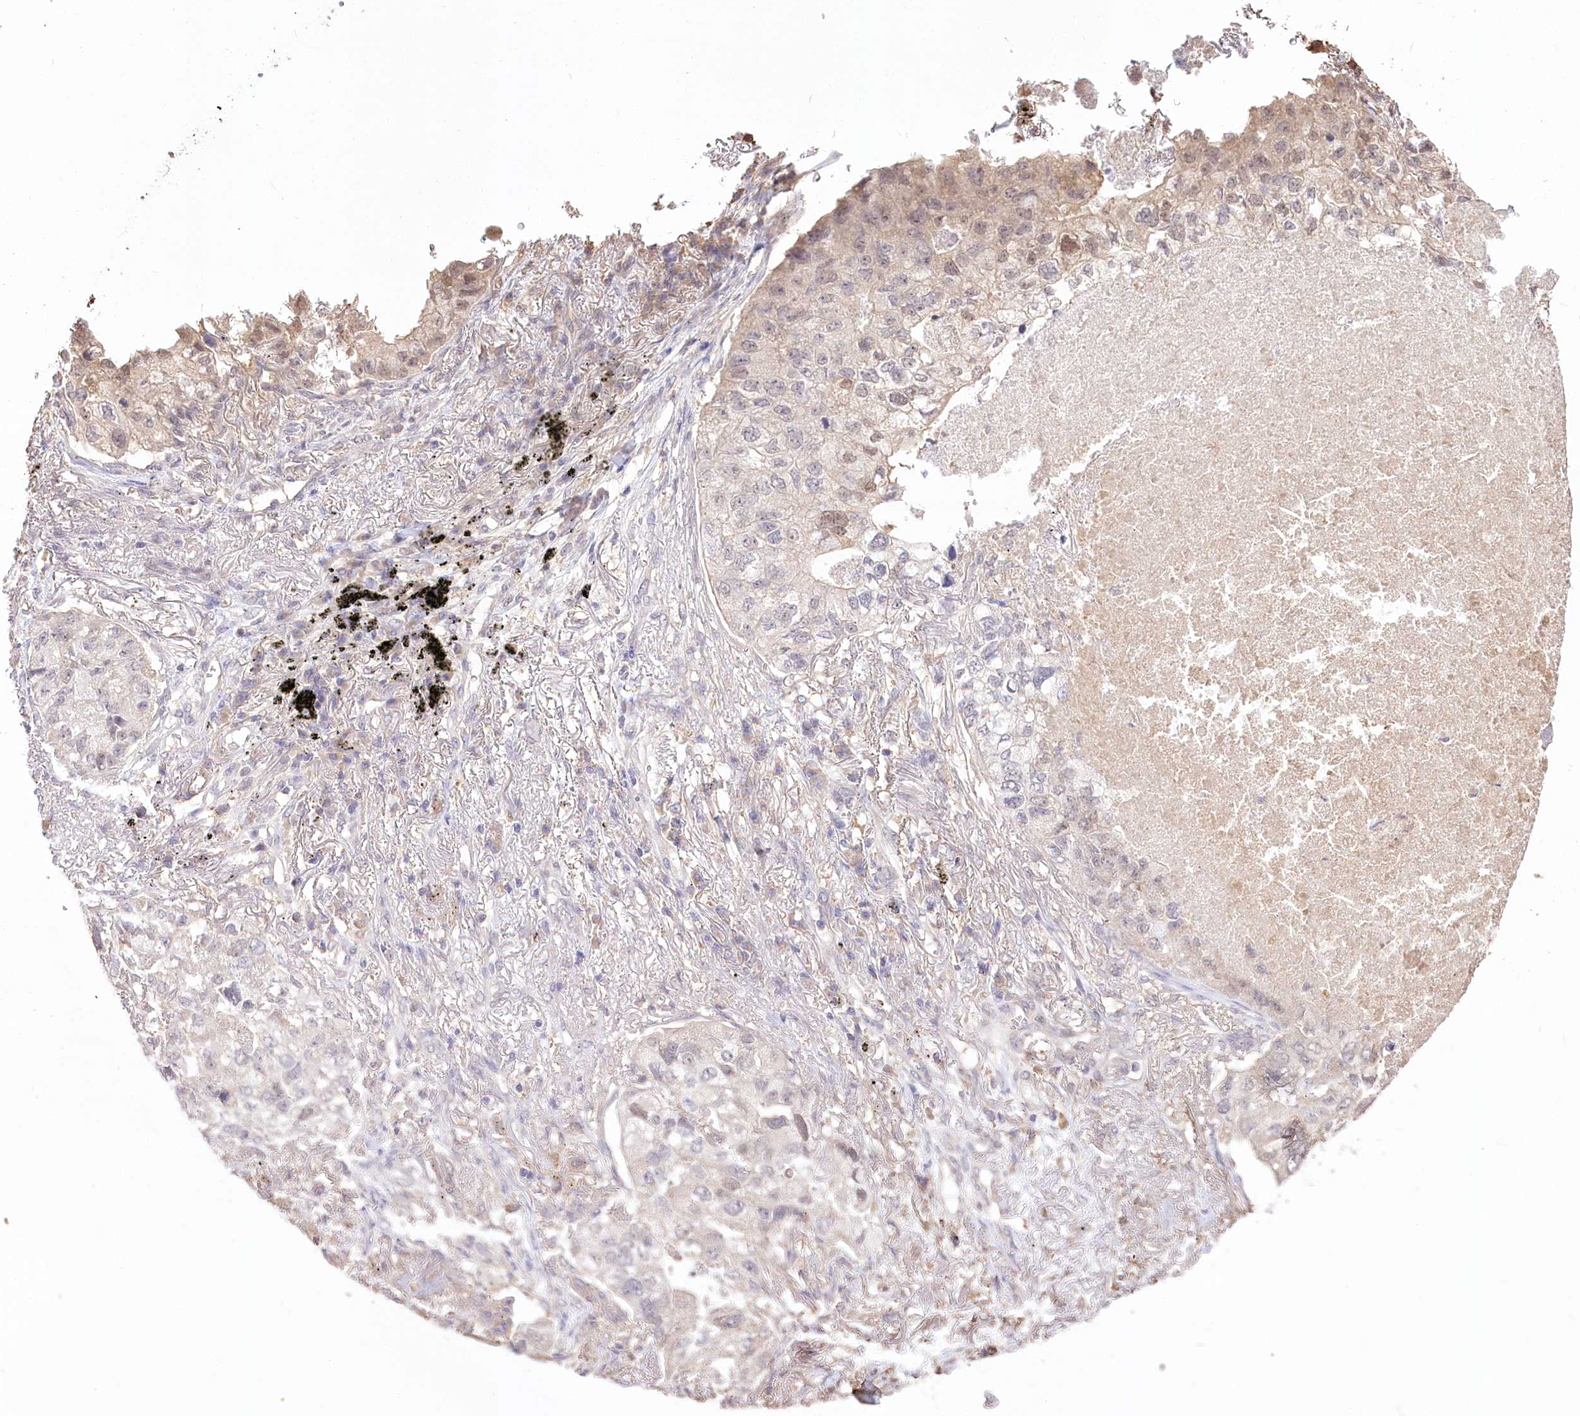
{"staining": {"intensity": "weak", "quantity": "<25%", "location": "nuclear"}, "tissue": "lung cancer", "cell_type": "Tumor cells", "image_type": "cancer", "snomed": [{"axis": "morphology", "description": "Adenocarcinoma, NOS"}, {"axis": "topography", "description": "Lung"}], "caption": "Immunohistochemistry (IHC) histopathology image of neoplastic tissue: human lung cancer stained with DAB reveals no significant protein positivity in tumor cells.", "gene": "R3HDM2", "patient": {"sex": "male", "age": 65}}